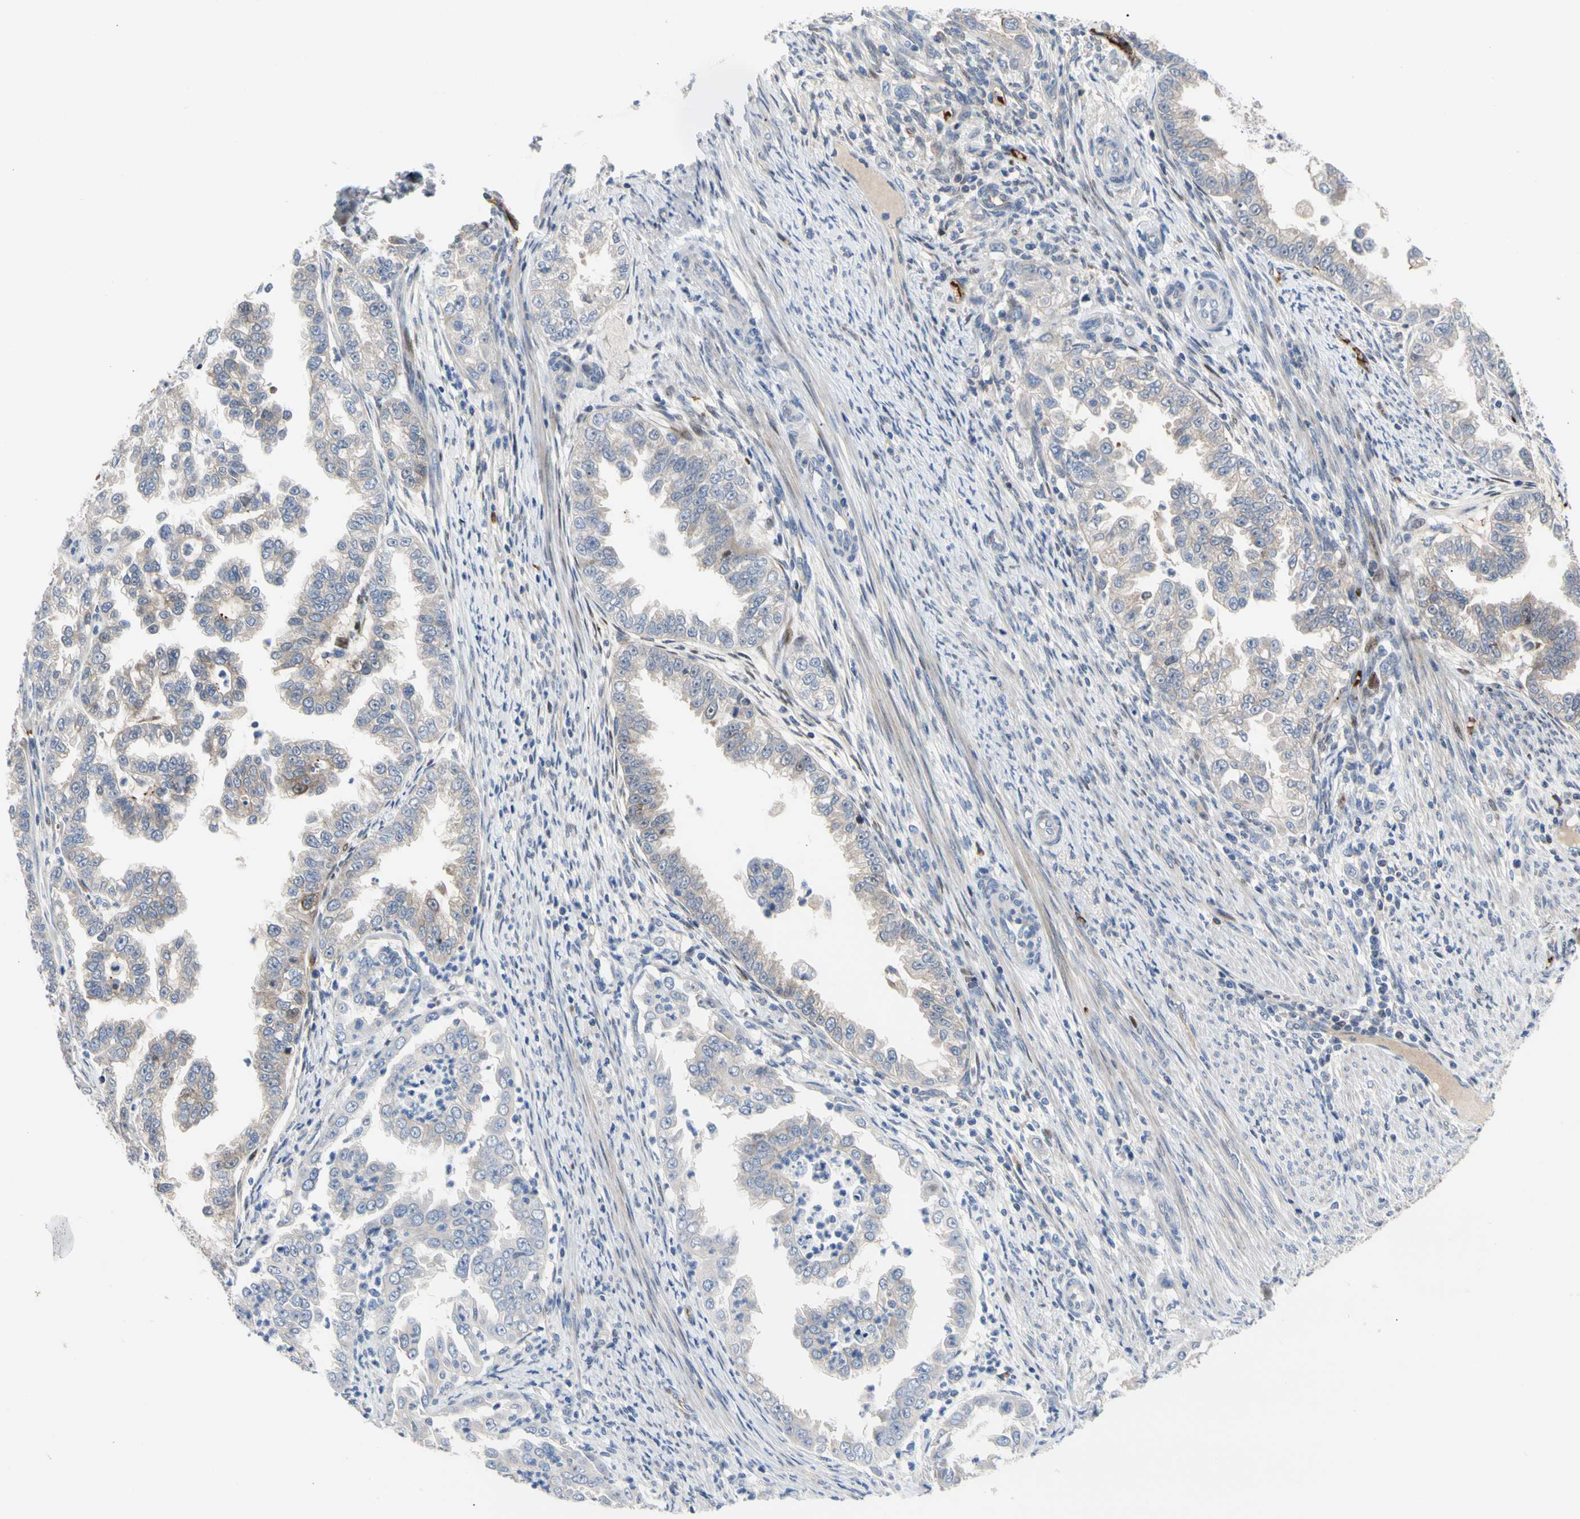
{"staining": {"intensity": "weak", "quantity": "<25%", "location": "cytoplasmic/membranous"}, "tissue": "endometrial cancer", "cell_type": "Tumor cells", "image_type": "cancer", "snomed": [{"axis": "morphology", "description": "Adenocarcinoma, NOS"}, {"axis": "topography", "description": "Endometrium"}], "caption": "Immunohistochemistry (IHC) histopathology image of human adenocarcinoma (endometrial) stained for a protein (brown), which demonstrates no positivity in tumor cells.", "gene": "HMGCR", "patient": {"sex": "female", "age": 85}}